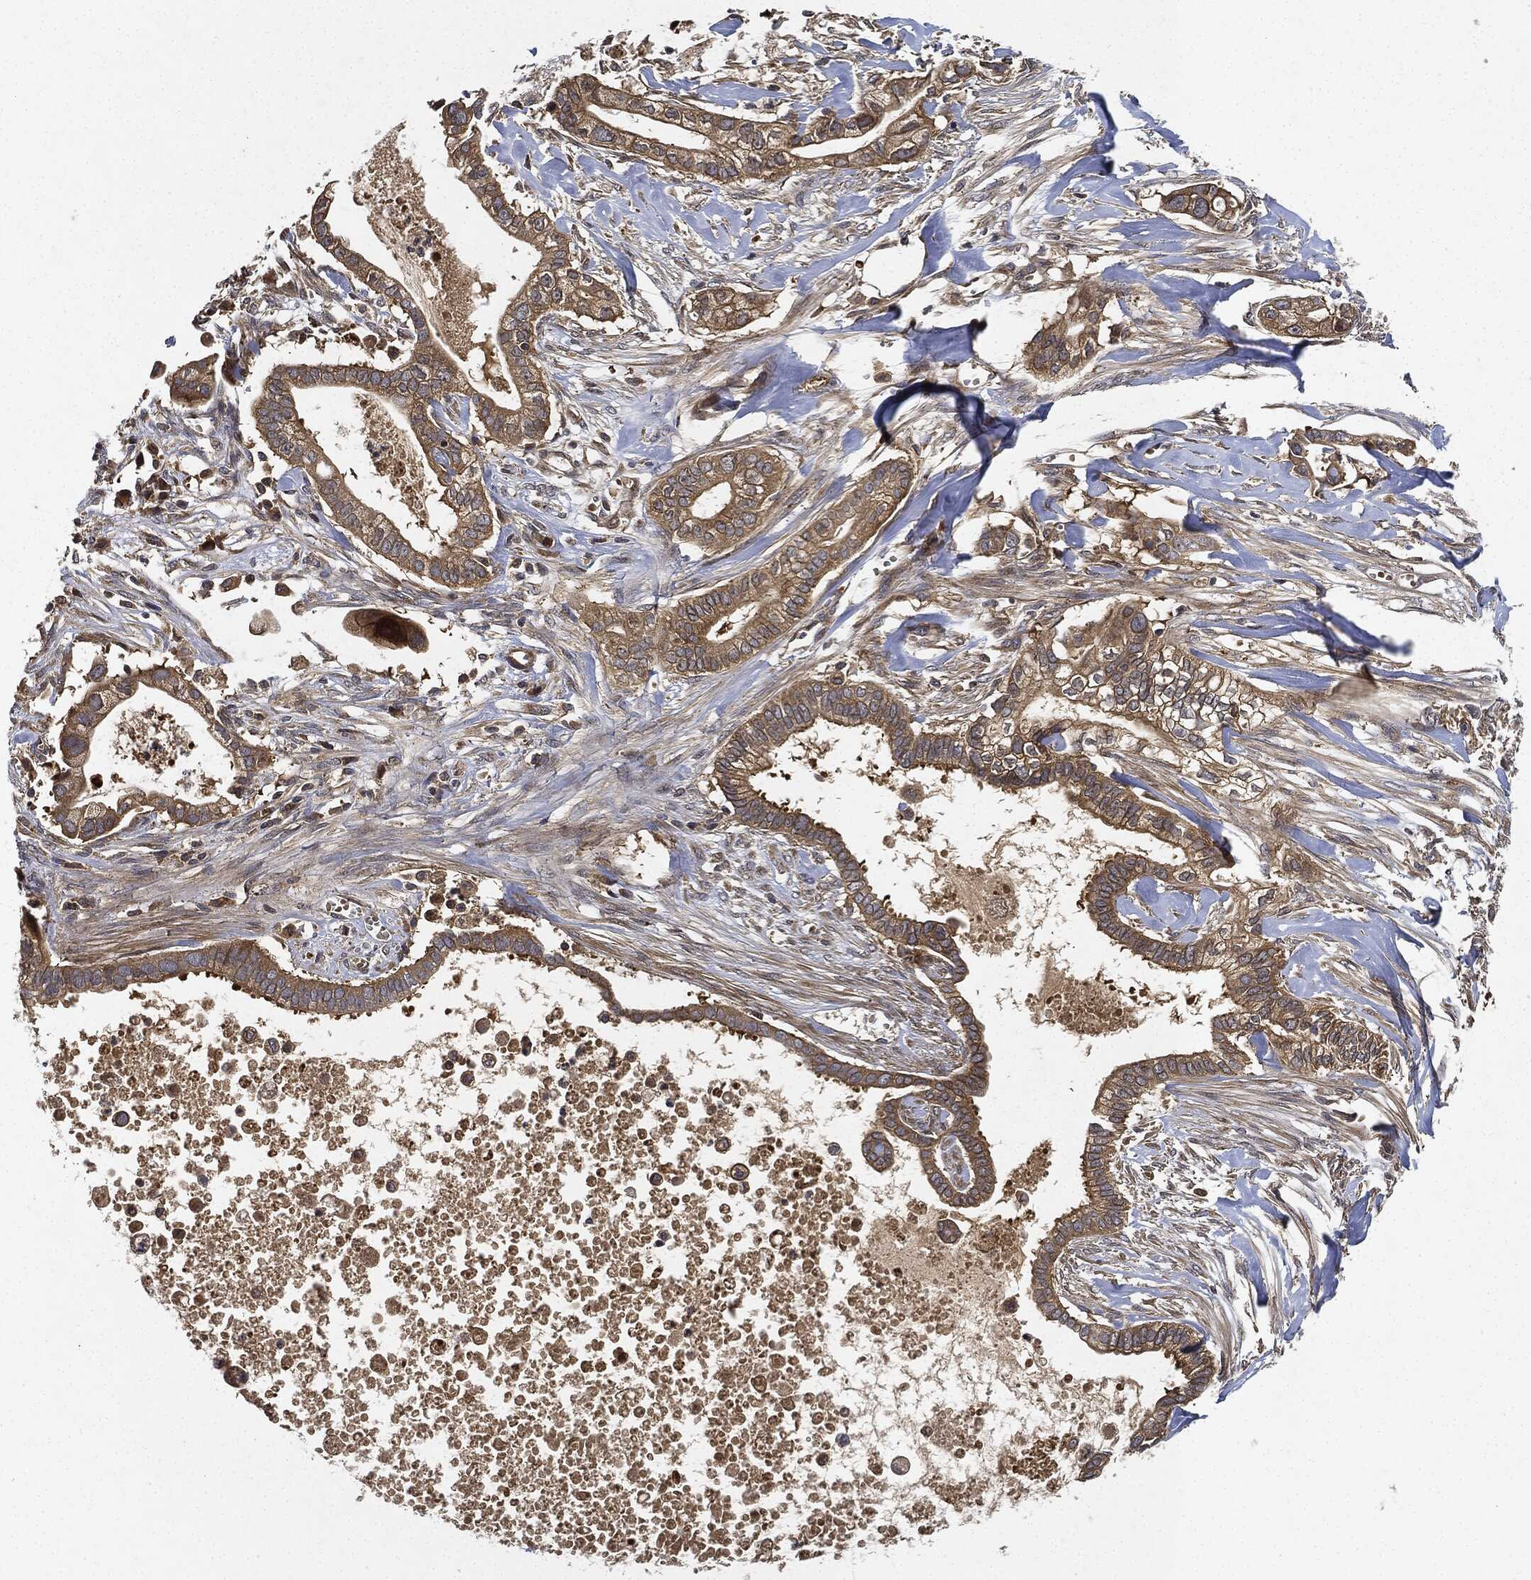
{"staining": {"intensity": "moderate", "quantity": ">75%", "location": "cytoplasmic/membranous"}, "tissue": "pancreatic cancer", "cell_type": "Tumor cells", "image_type": "cancer", "snomed": [{"axis": "morphology", "description": "Adenocarcinoma, NOS"}, {"axis": "topography", "description": "Pancreas"}], "caption": "The photomicrograph shows staining of pancreatic adenocarcinoma, revealing moderate cytoplasmic/membranous protein staining (brown color) within tumor cells.", "gene": "MLST8", "patient": {"sex": "male", "age": 61}}